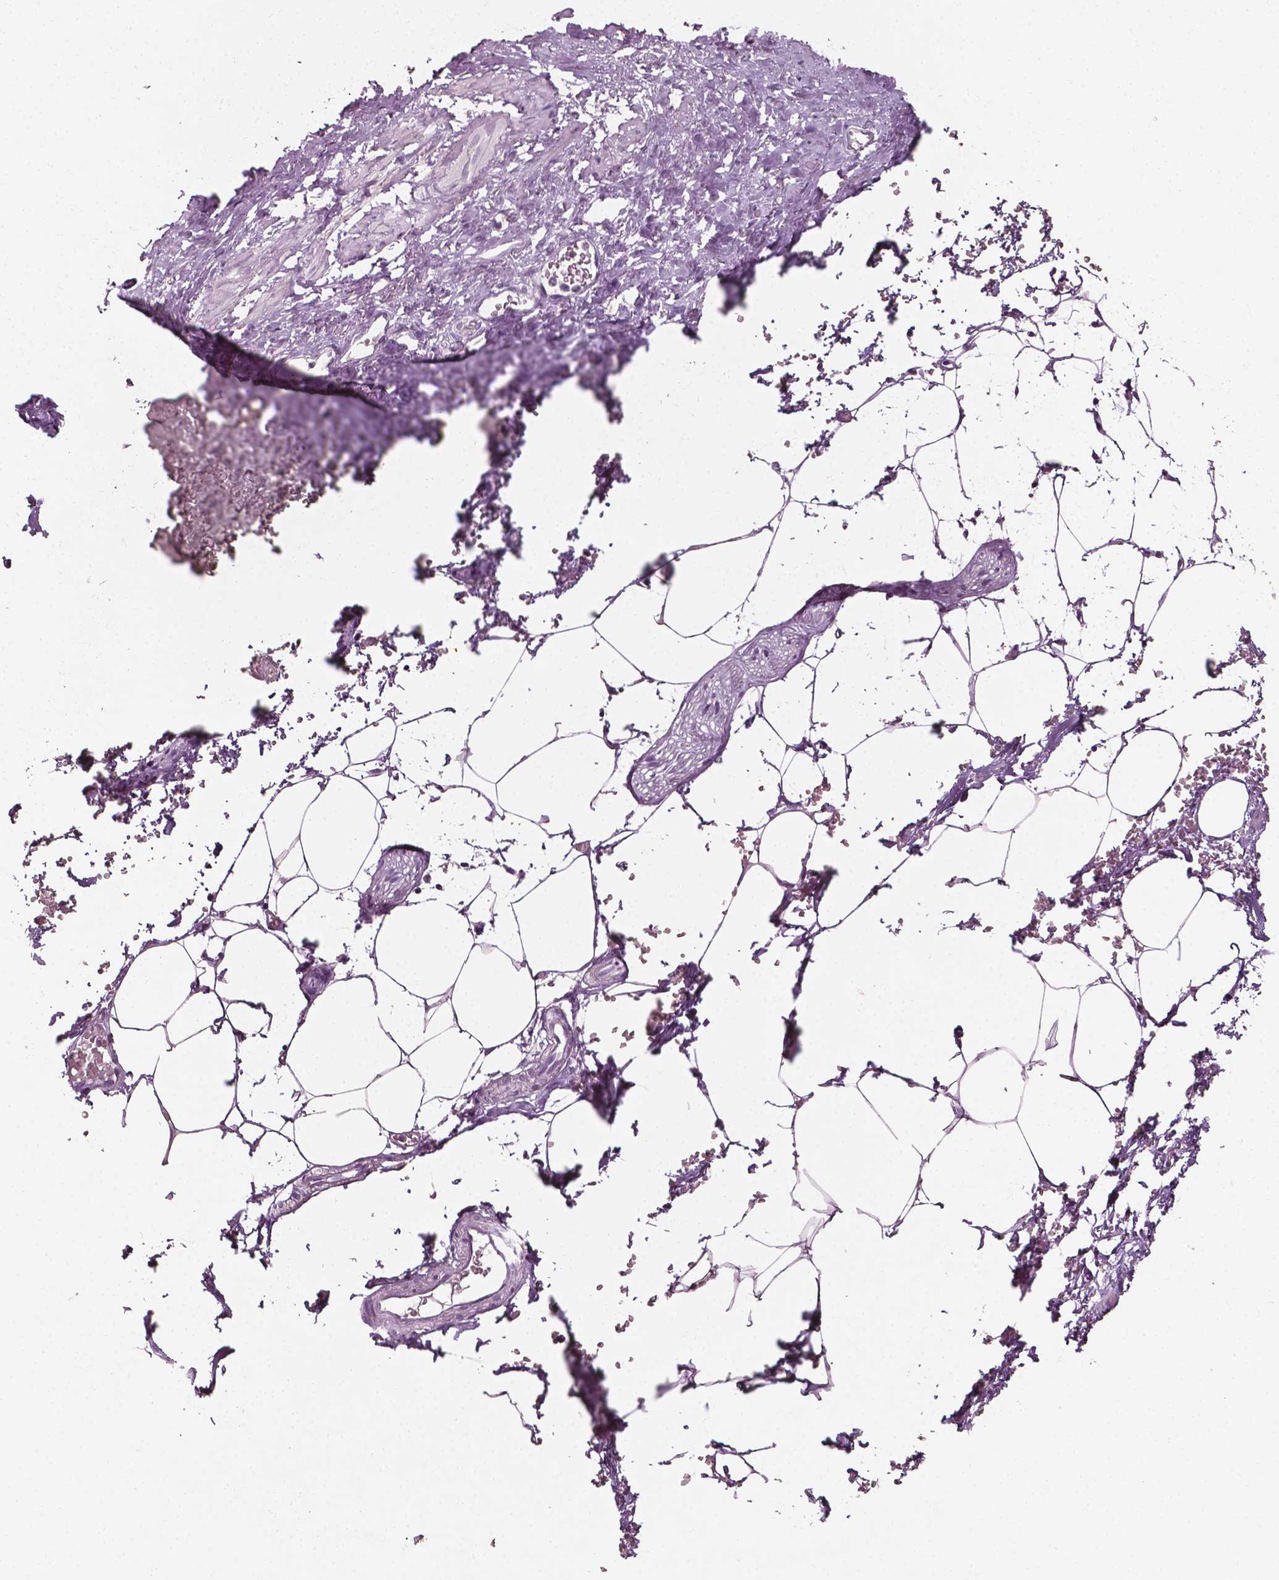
{"staining": {"intensity": "negative", "quantity": "none", "location": "none"}, "tissue": "adipose tissue", "cell_type": "Adipocytes", "image_type": "normal", "snomed": [{"axis": "morphology", "description": "Normal tissue, NOS"}, {"axis": "topography", "description": "Prostate"}, {"axis": "topography", "description": "Peripheral nerve tissue"}], "caption": "A high-resolution photomicrograph shows IHC staining of benign adipose tissue, which displays no significant positivity in adipocytes.", "gene": "PLA2R1", "patient": {"sex": "male", "age": 55}}